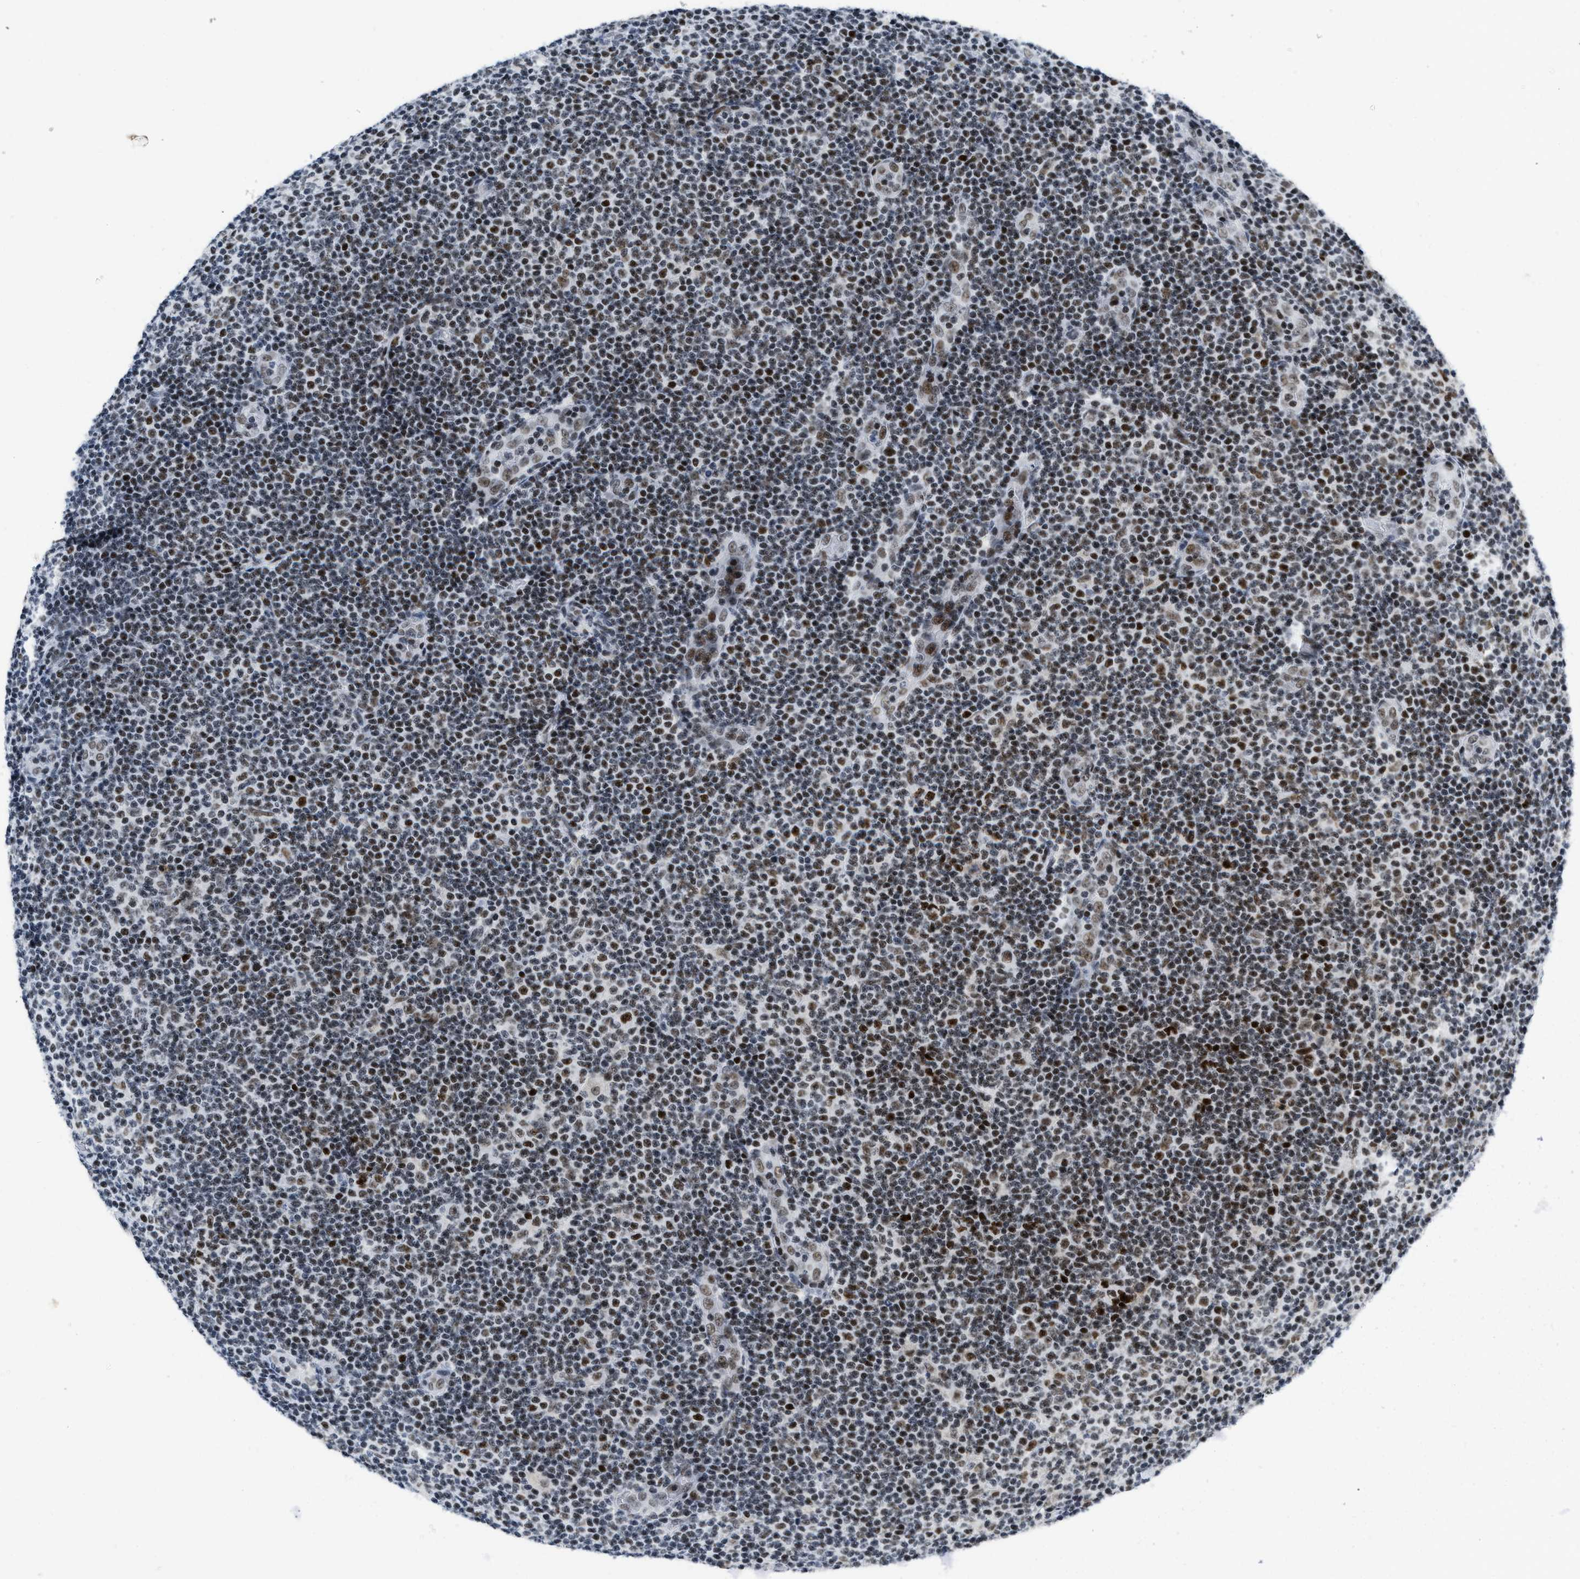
{"staining": {"intensity": "strong", "quantity": "25%-75%", "location": "nuclear"}, "tissue": "lymphoma", "cell_type": "Tumor cells", "image_type": "cancer", "snomed": [{"axis": "morphology", "description": "Malignant lymphoma, non-Hodgkin's type, Low grade"}, {"axis": "topography", "description": "Lymph node"}], "caption": "Protein expression by IHC demonstrates strong nuclear expression in approximately 25%-75% of tumor cells in malignant lymphoma, non-Hodgkin's type (low-grade). (brown staining indicates protein expression, while blue staining denotes nuclei).", "gene": "TERF2IP", "patient": {"sex": "male", "age": 83}}